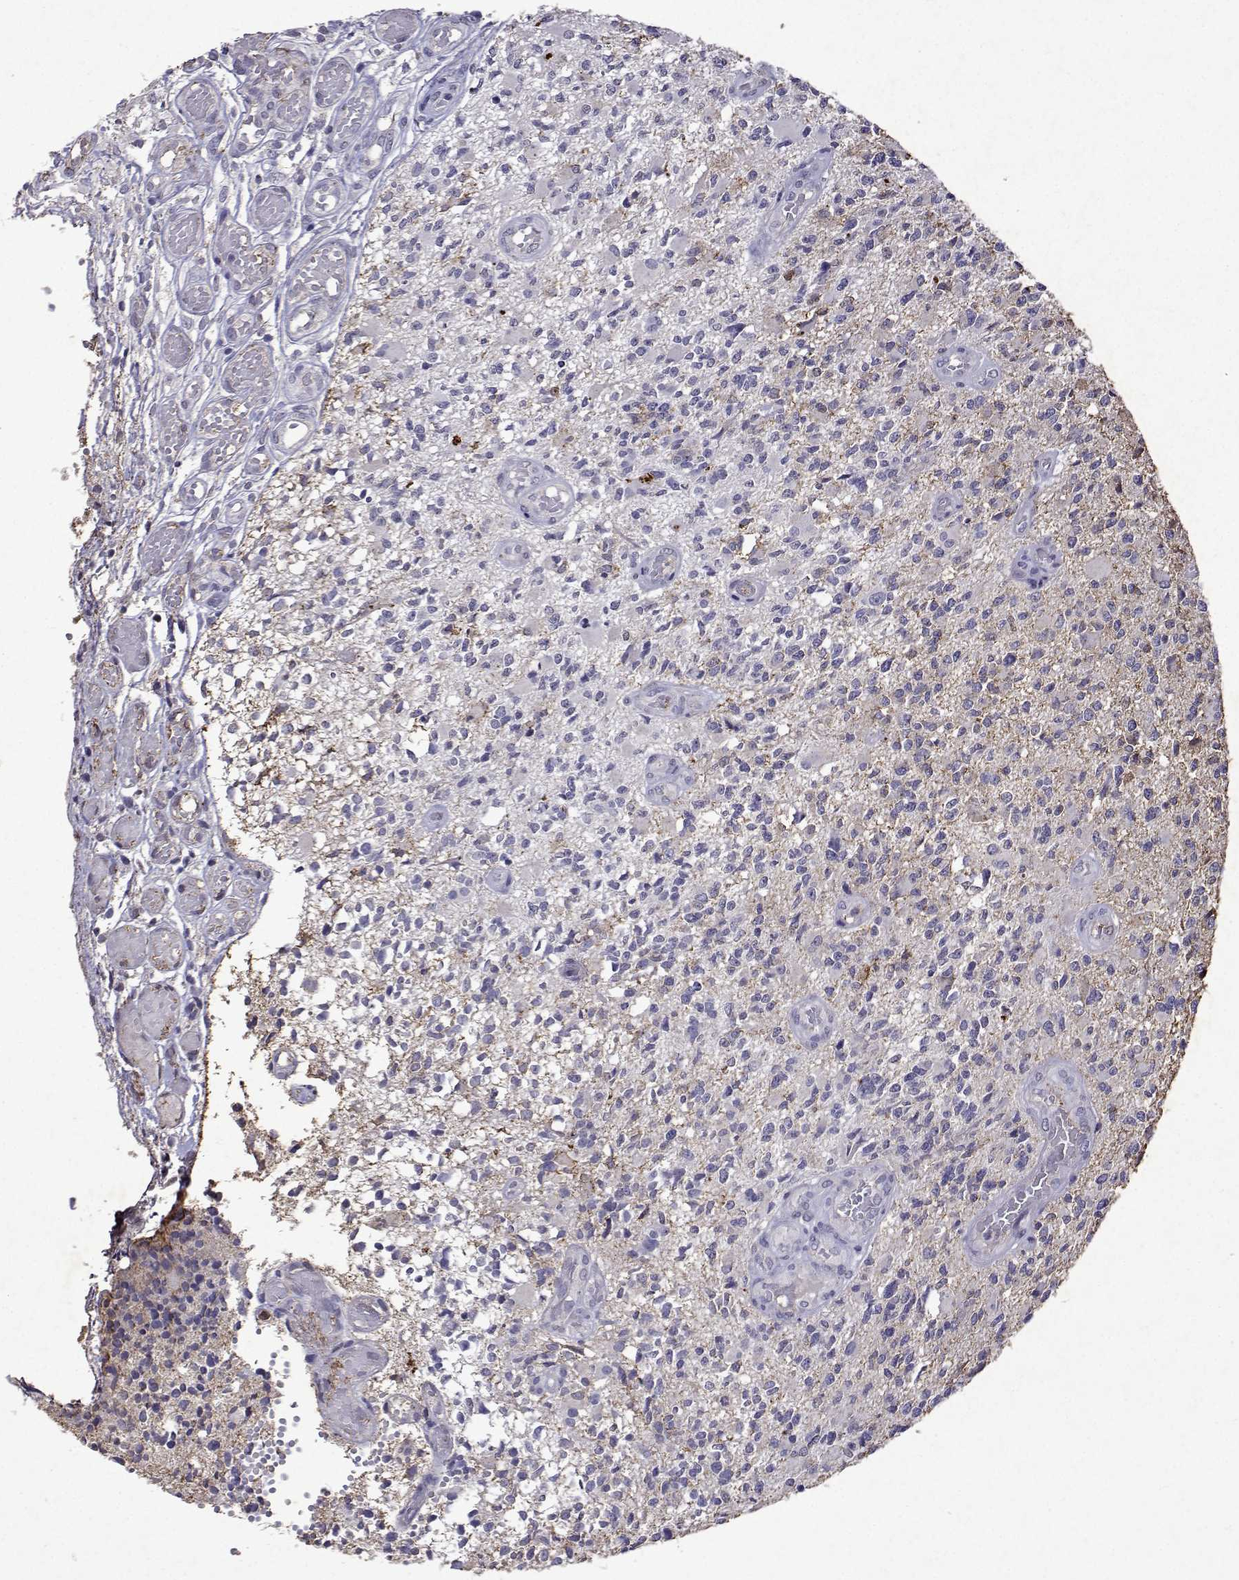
{"staining": {"intensity": "negative", "quantity": "none", "location": "none"}, "tissue": "glioma", "cell_type": "Tumor cells", "image_type": "cancer", "snomed": [{"axis": "morphology", "description": "Glioma, malignant, High grade"}, {"axis": "topography", "description": "Brain"}], "caption": "Immunohistochemistry histopathology image of glioma stained for a protein (brown), which demonstrates no expression in tumor cells.", "gene": "DUSP28", "patient": {"sex": "female", "age": 63}}